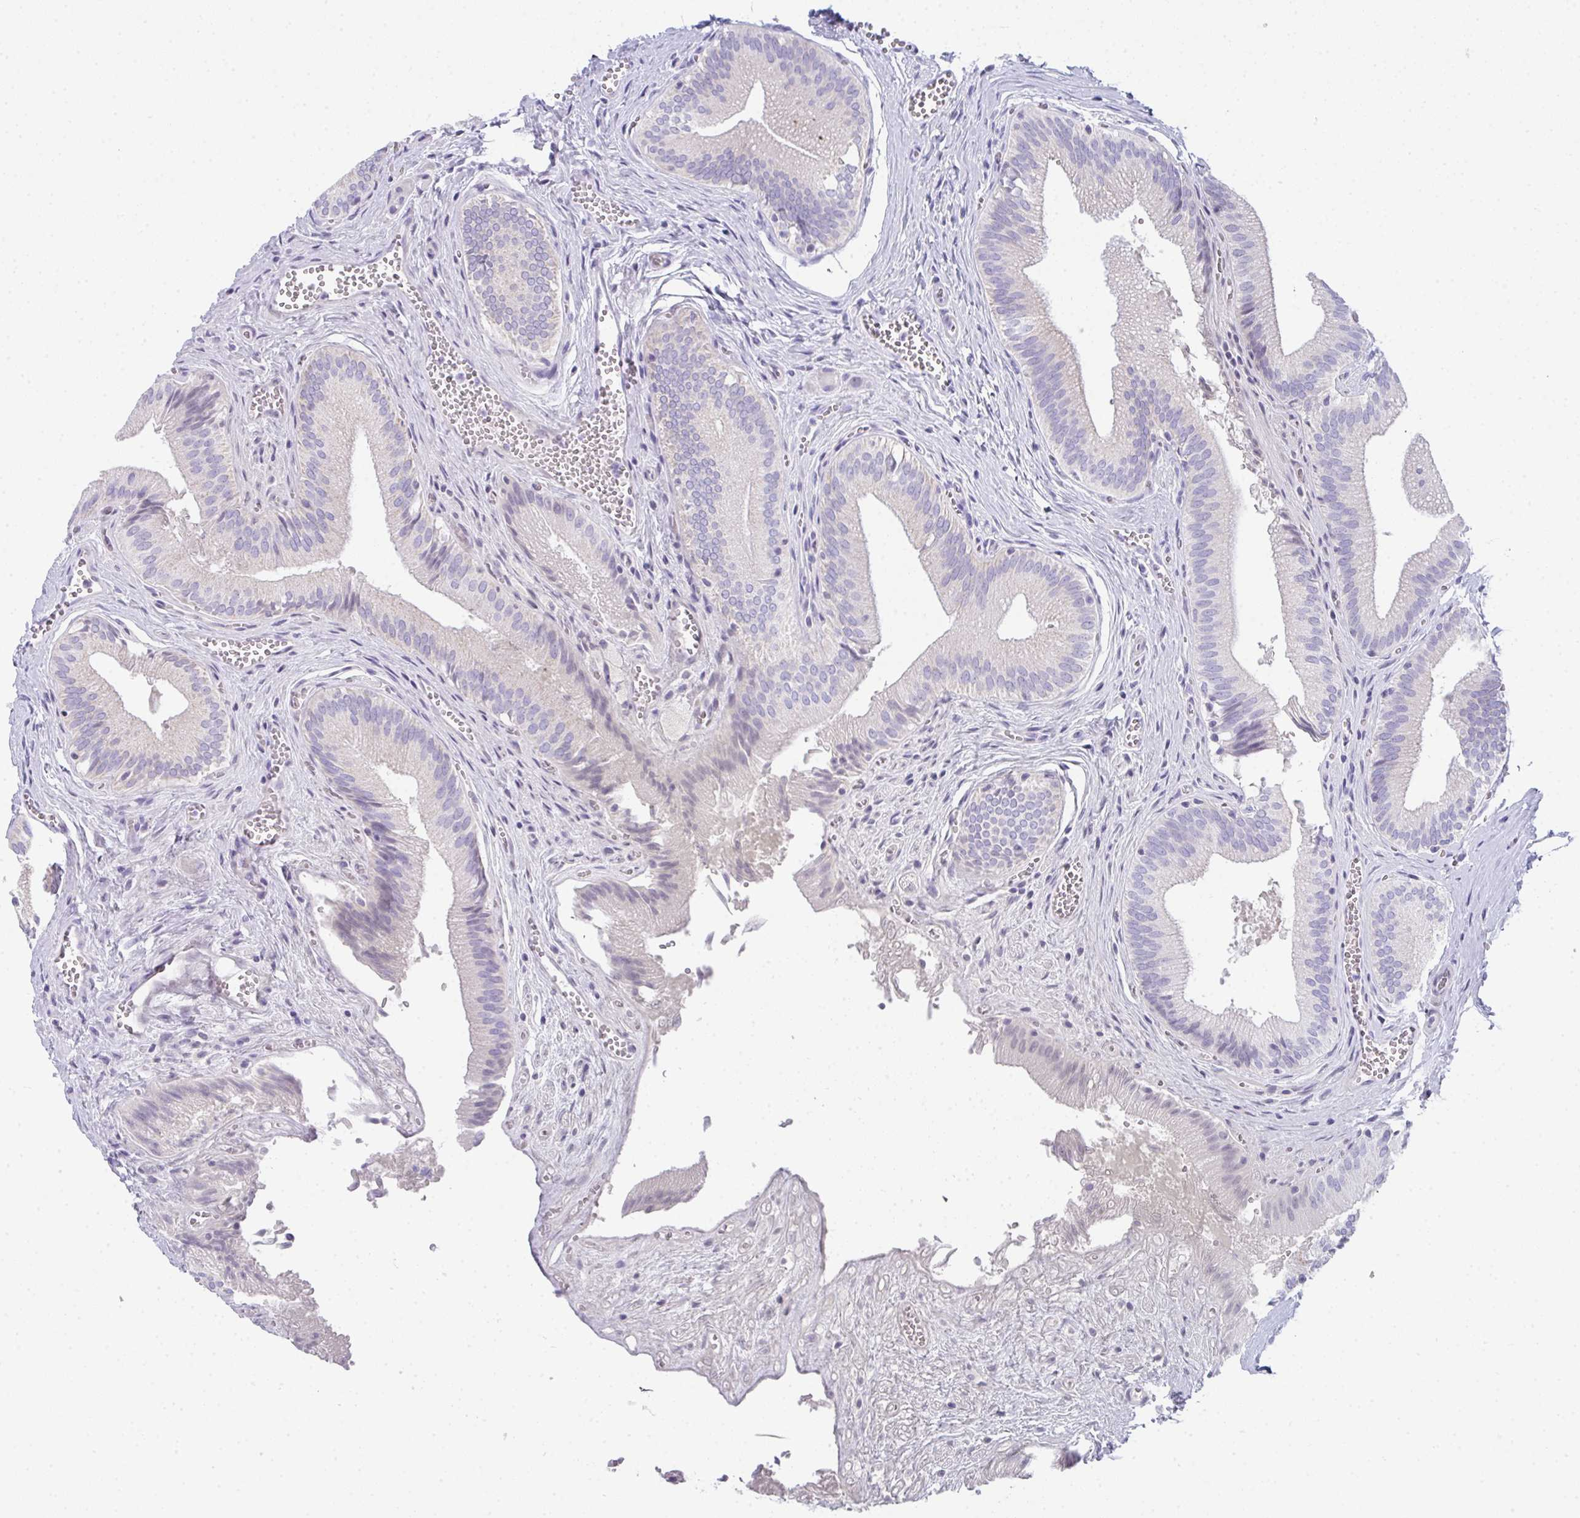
{"staining": {"intensity": "moderate", "quantity": "25%-75%", "location": "cytoplasmic/membranous"}, "tissue": "gallbladder", "cell_type": "Glandular cells", "image_type": "normal", "snomed": [{"axis": "morphology", "description": "Normal tissue, NOS"}, {"axis": "topography", "description": "Gallbladder"}], "caption": "Moderate cytoplasmic/membranous staining is present in about 25%-75% of glandular cells in unremarkable gallbladder. Using DAB (3,3'-diaminobenzidine) (brown) and hematoxylin (blue) stains, captured at high magnification using brightfield microscopy.", "gene": "RLF", "patient": {"sex": "male", "age": 17}}